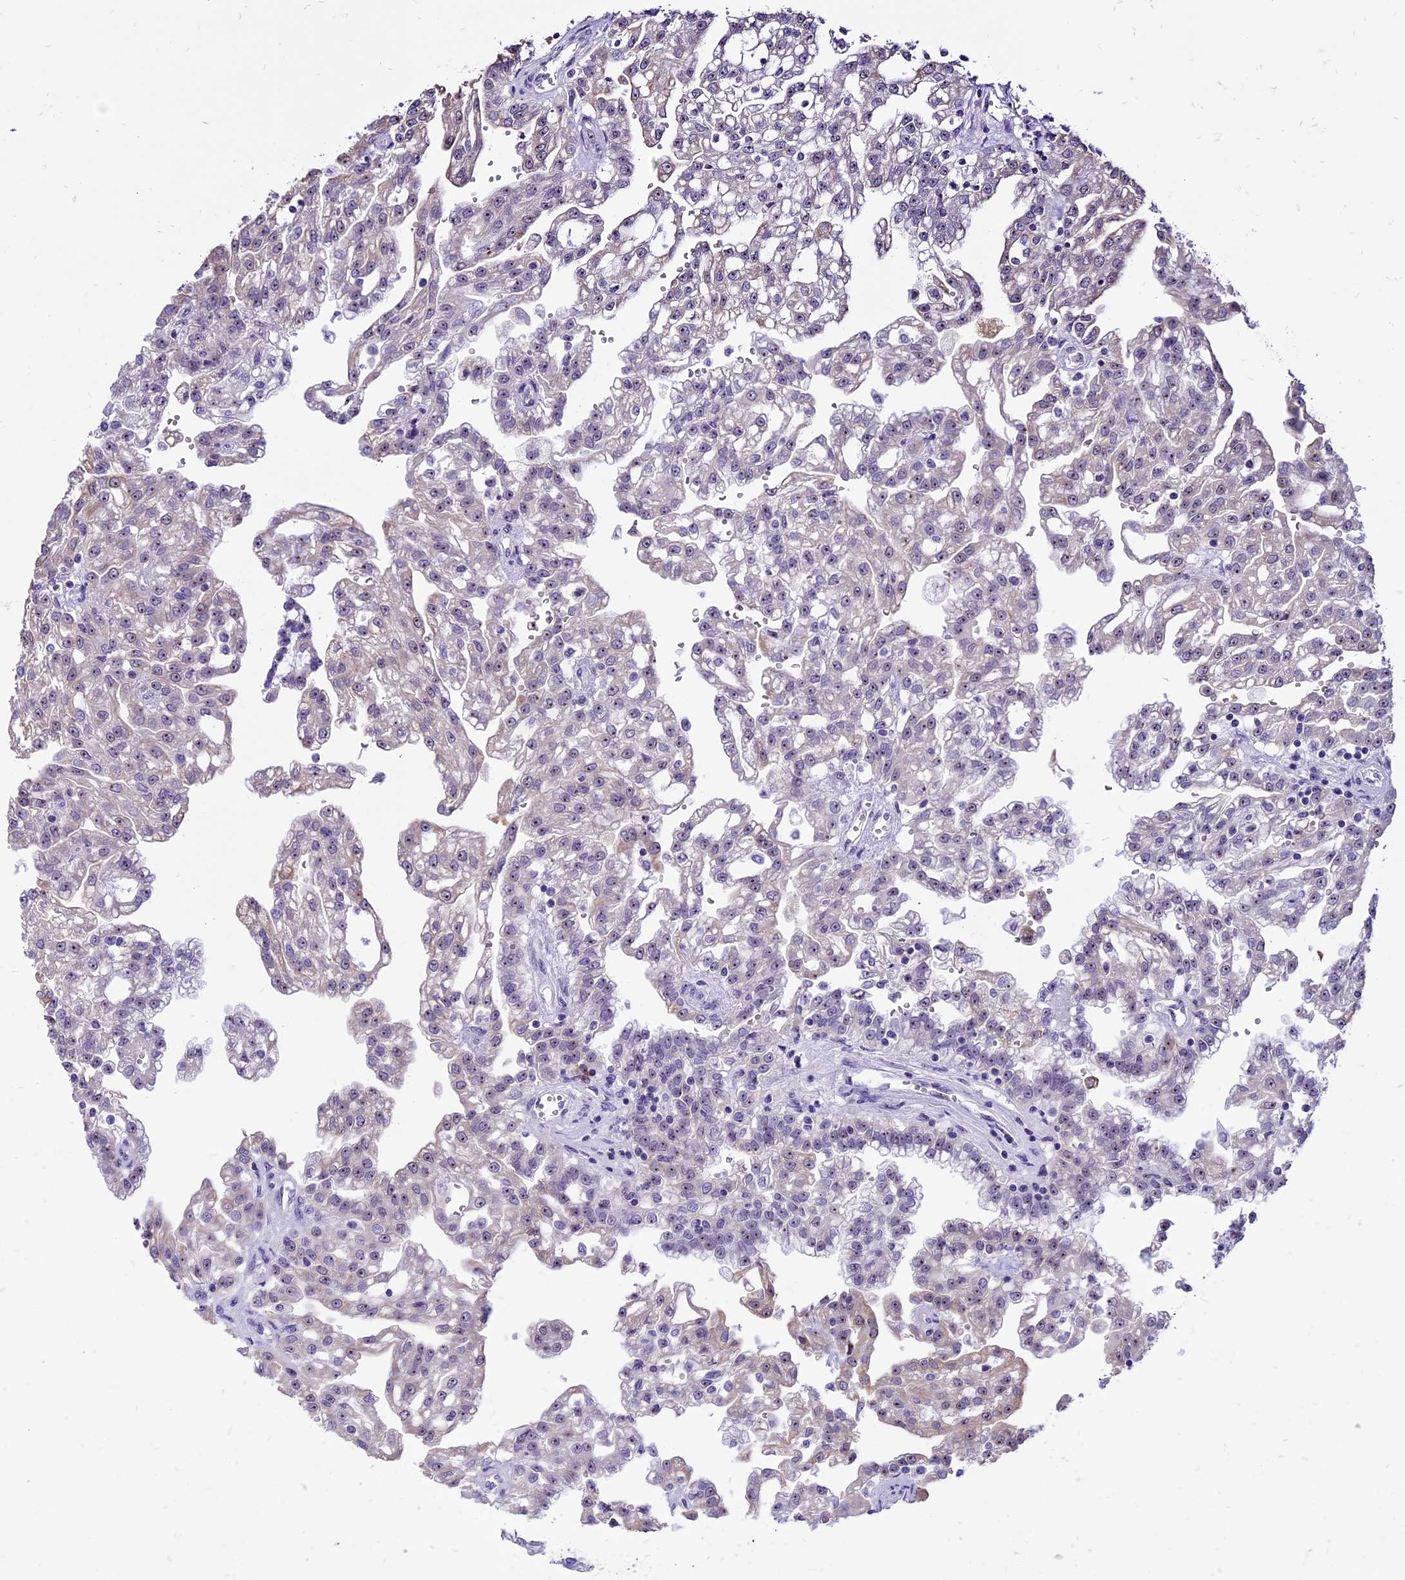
{"staining": {"intensity": "weak", "quantity": "25%-75%", "location": "nuclear"}, "tissue": "renal cancer", "cell_type": "Tumor cells", "image_type": "cancer", "snomed": [{"axis": "morphology", "description": "Adenocarcinoma, NOS"}, {"axis": "topography", "description": "Kidney"}], "caption": "The micrograph reveals staining of adenocarcinoma (renal), revealing weak nuclear protein positivity (brown color) within tumor cells.", "gene": "TBL3", "patient": {"sex": "male", "age": 63}}